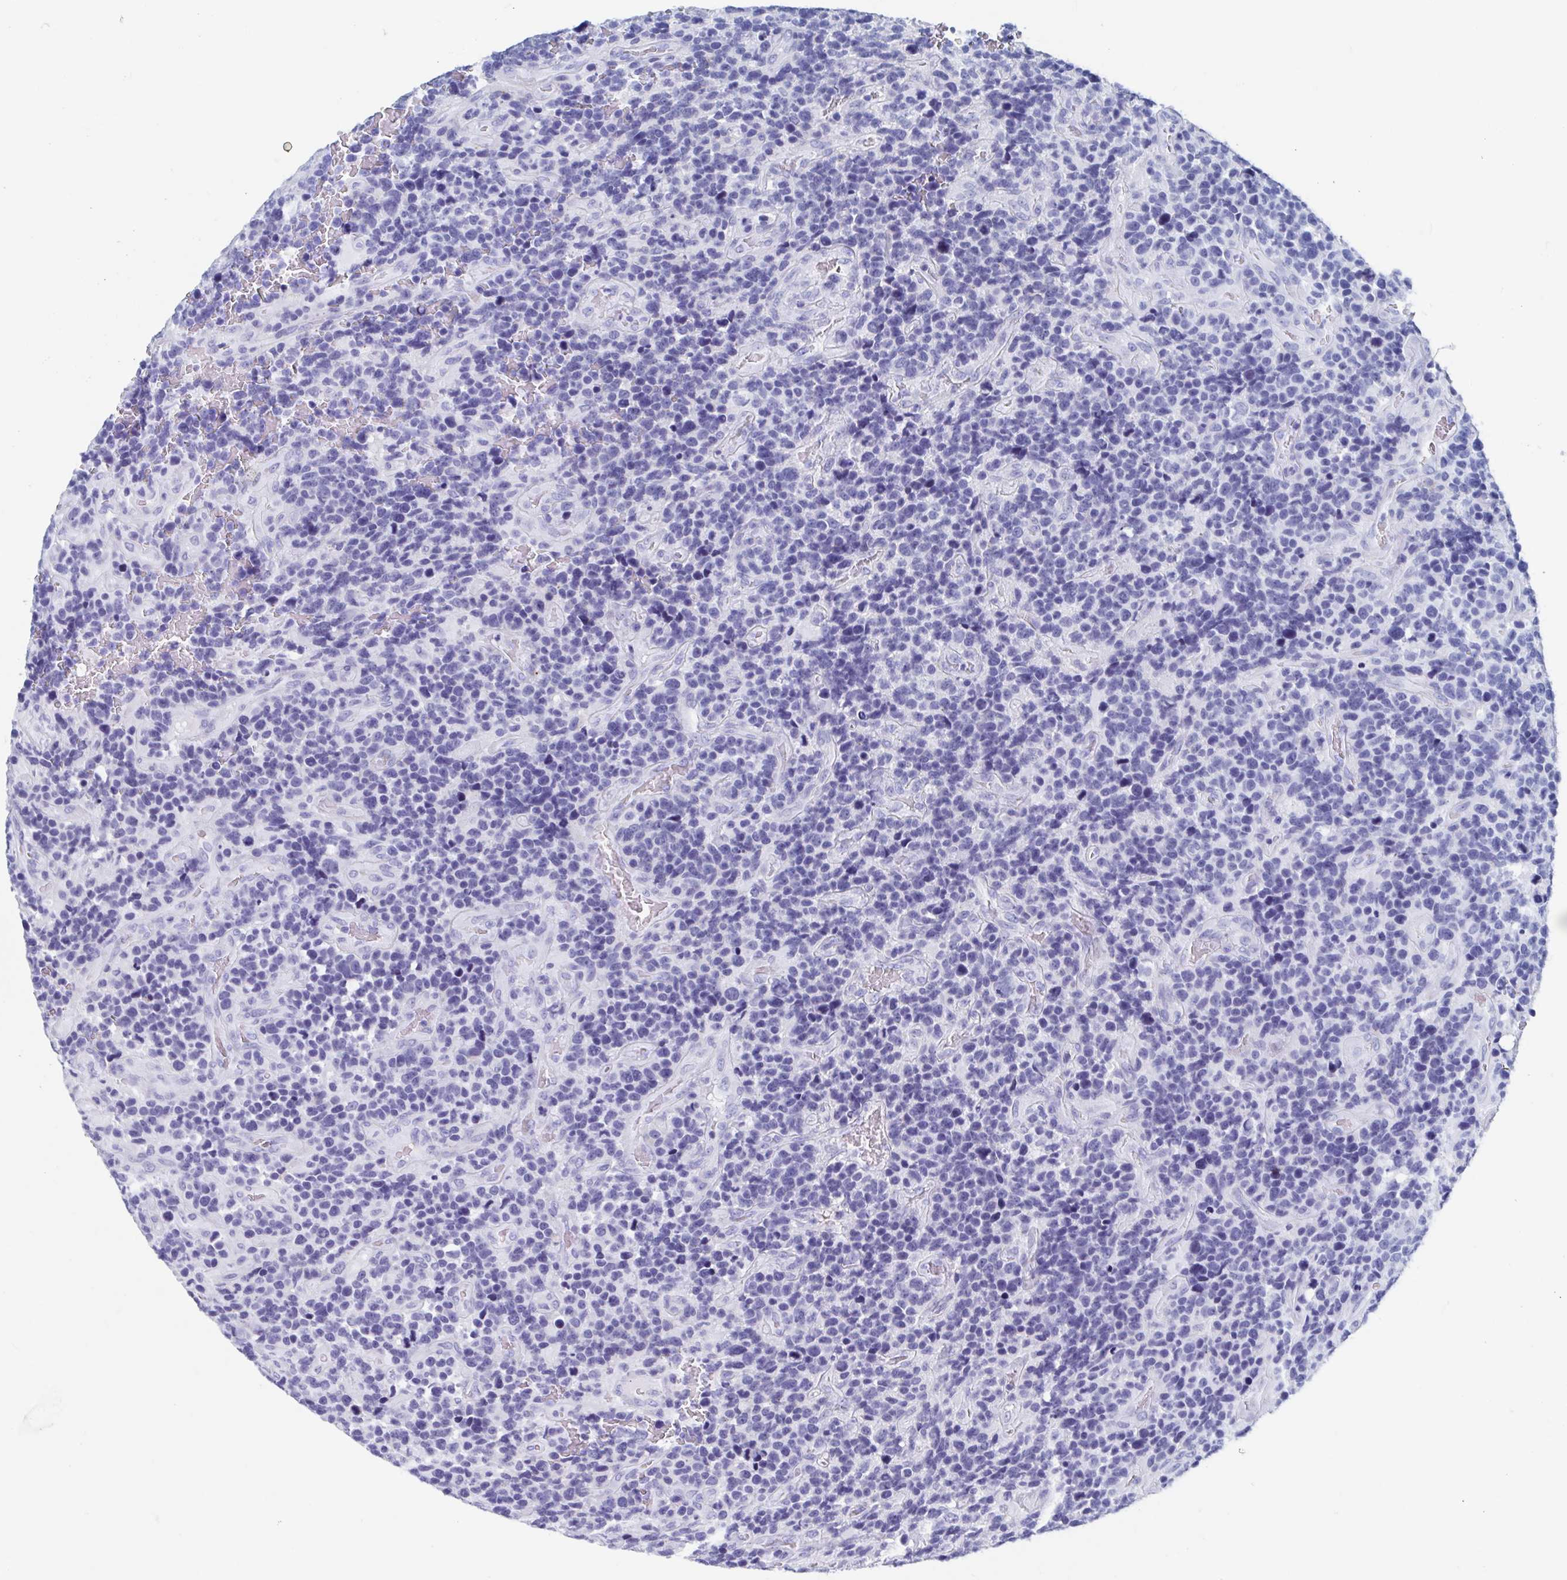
{"staining": {"intensity": "negative", "quantity": "none", "location": "none"}, "tissue": "glioma", "cell_type": "Tumor cells", "image_type": "cancer", "snomed": [{"axis": "morphology", "description": "Glioma, malignant, High grade"}, {"axis": "topography", "description": "Brain"}], "caption": "Tumor cells show no significant protein staining in malignant glioma (high-grade). Nuclei are stained in blue.", "gene": "C10orf53", "patient": {"sex": "male", "age": 33}}